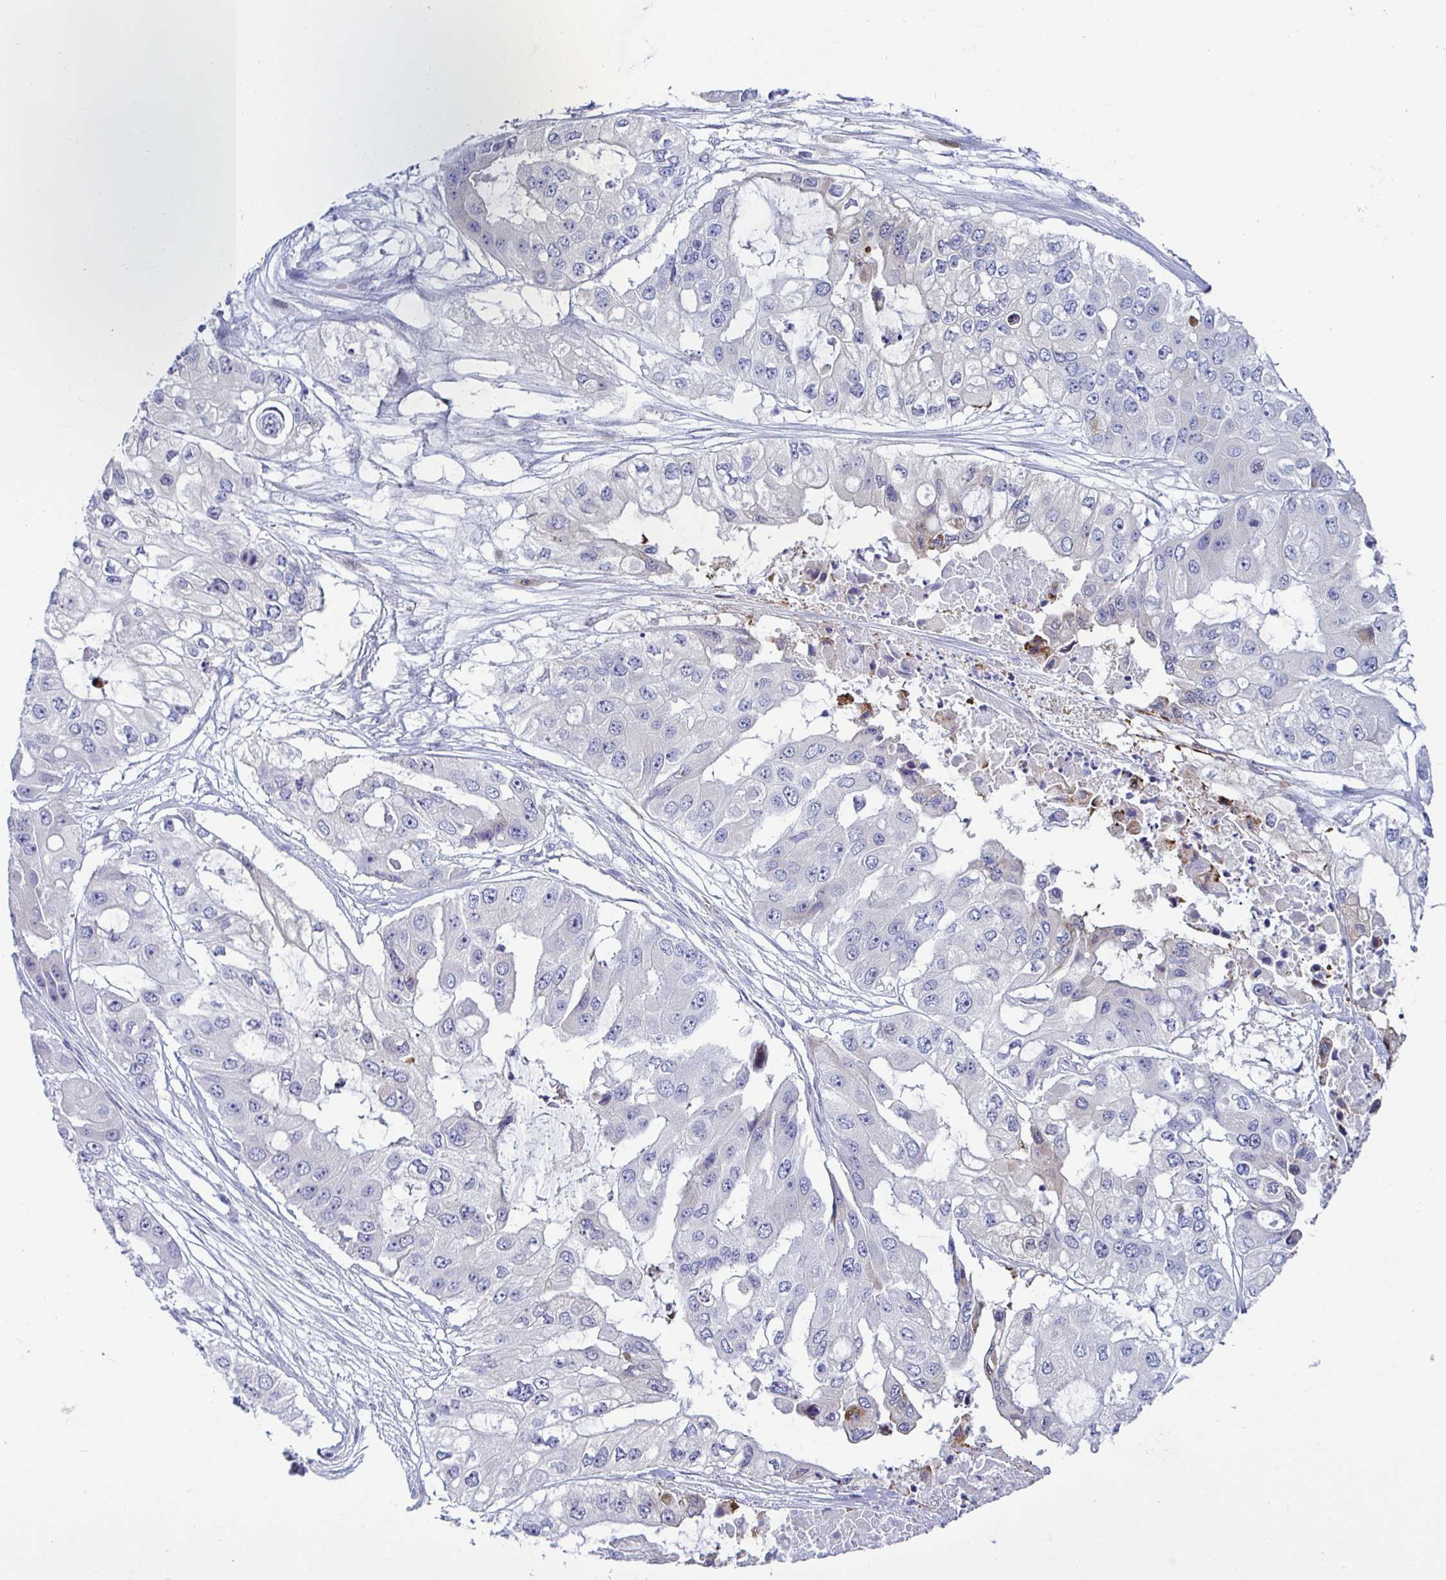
{"staining": {"intensity": "negative", "quantity": "none", "location": "none"}, "tissue": "ovarian cancer", "cell_type": "Tumor cells", "image_type": "cancer", "snomed": [{"axis": "morphology", "description": "Cystadenocarcinoma, serous, NOS"}, {"axis": "topography", "description": "Ovary"}], "caption": "This is a image of immunohistochemistry (IHC) staining of serous cystadenocarcinoma (ovarian), which shows no expression in tumor cells.", "gene": "TFPI2", "patient": {"sex": "female", "age": 56}}